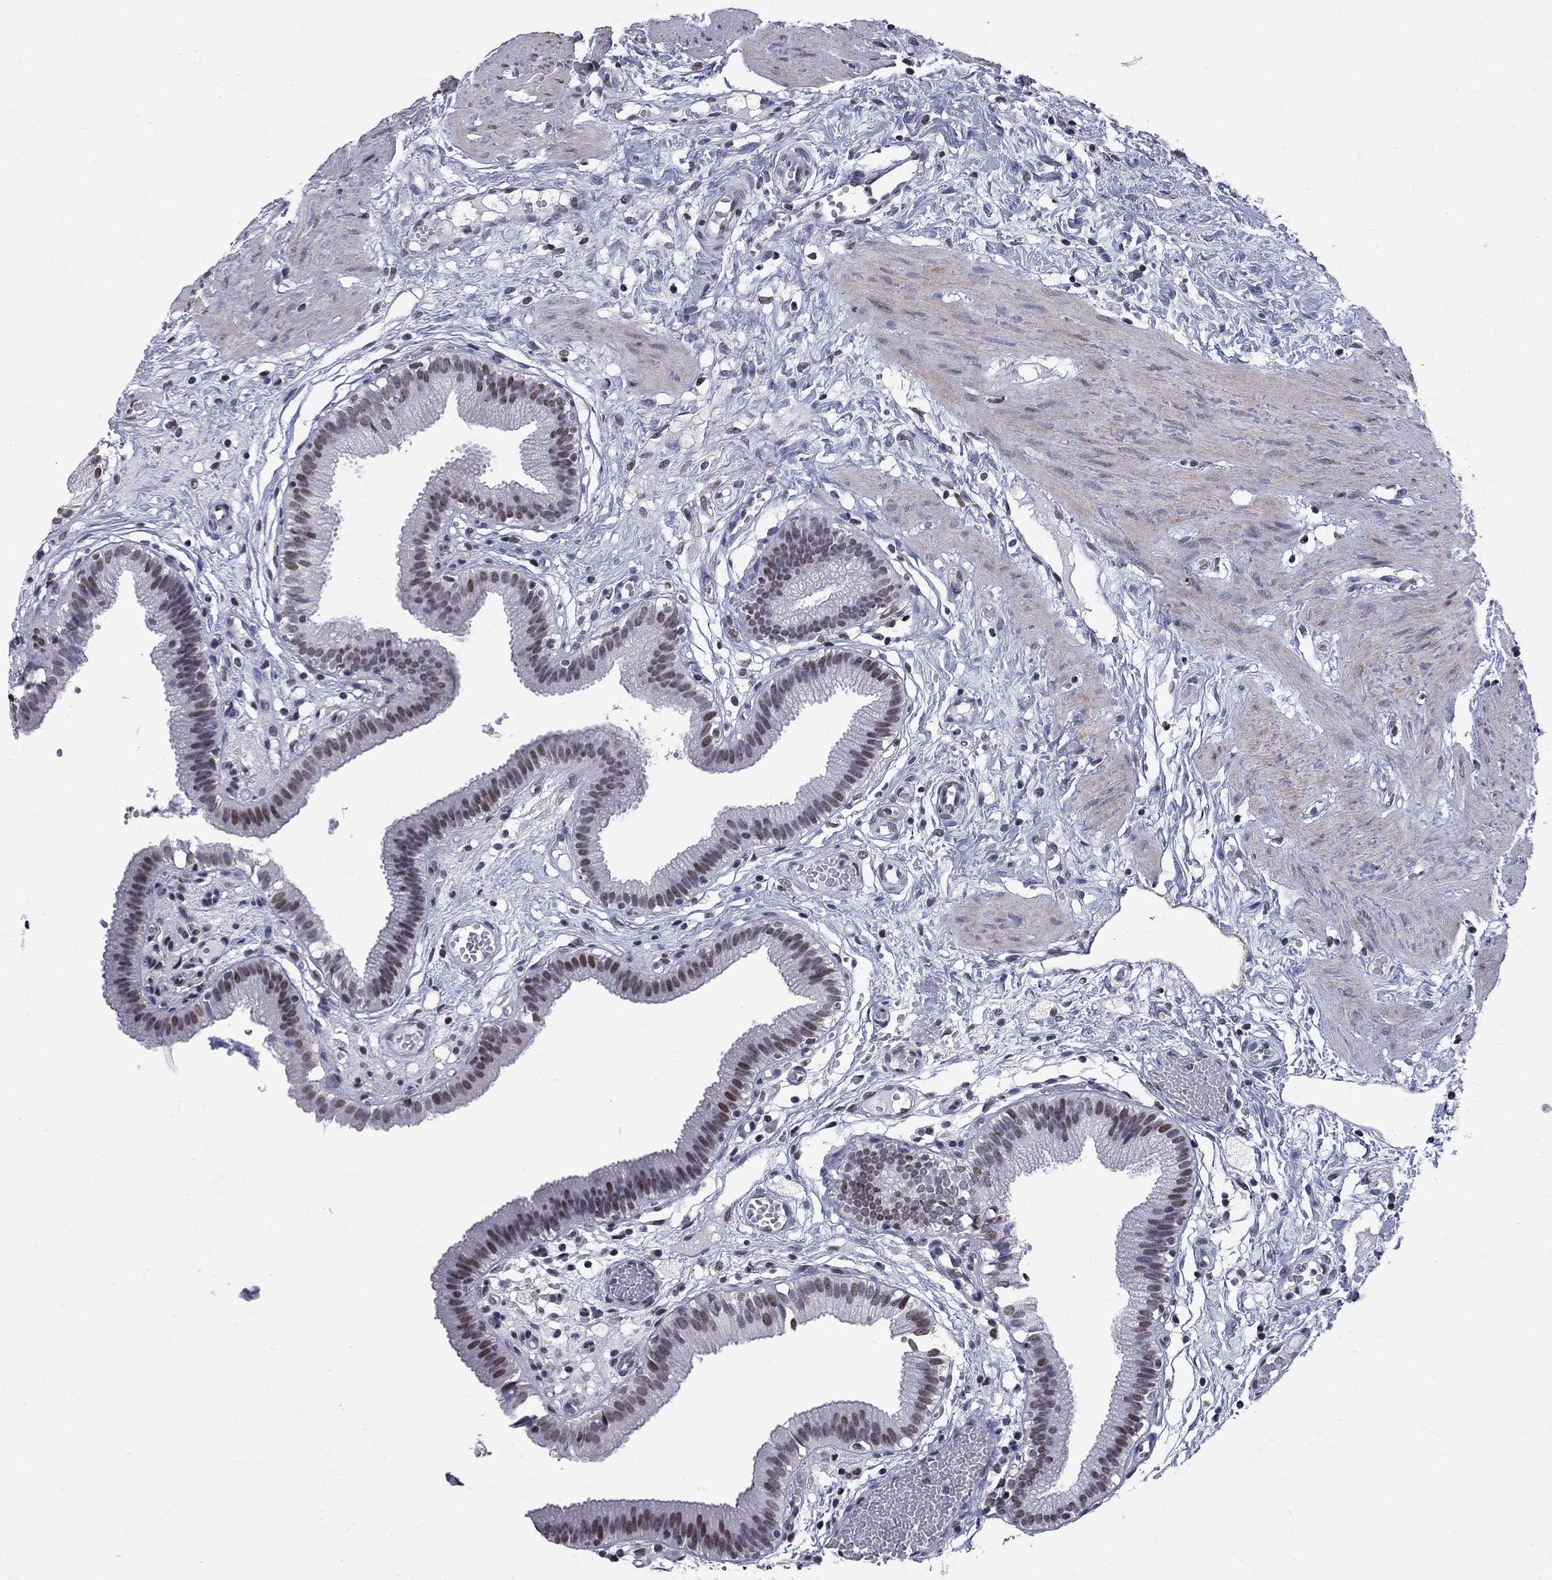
{"staining": {"intensity": "moderate", "quantity": "<25%", "location": "nuclear"}, "tissue": "gallbladder", "cell_type": "Glandular cells", "image_type": "normal", "snomed": [{"axis": "morphology", "description": "Normal tissue, NOS"}, {"axis": "topography", "description": "Gallbladder"}], "caption": "A high-resolution image shows IHC staining of unremarkable gallbladder, which reveals moderate nuclear positivity in approximately <25% of glandular cells.", "gene": "ZNF154", "patient": {"sex": "female", "age": 24}}